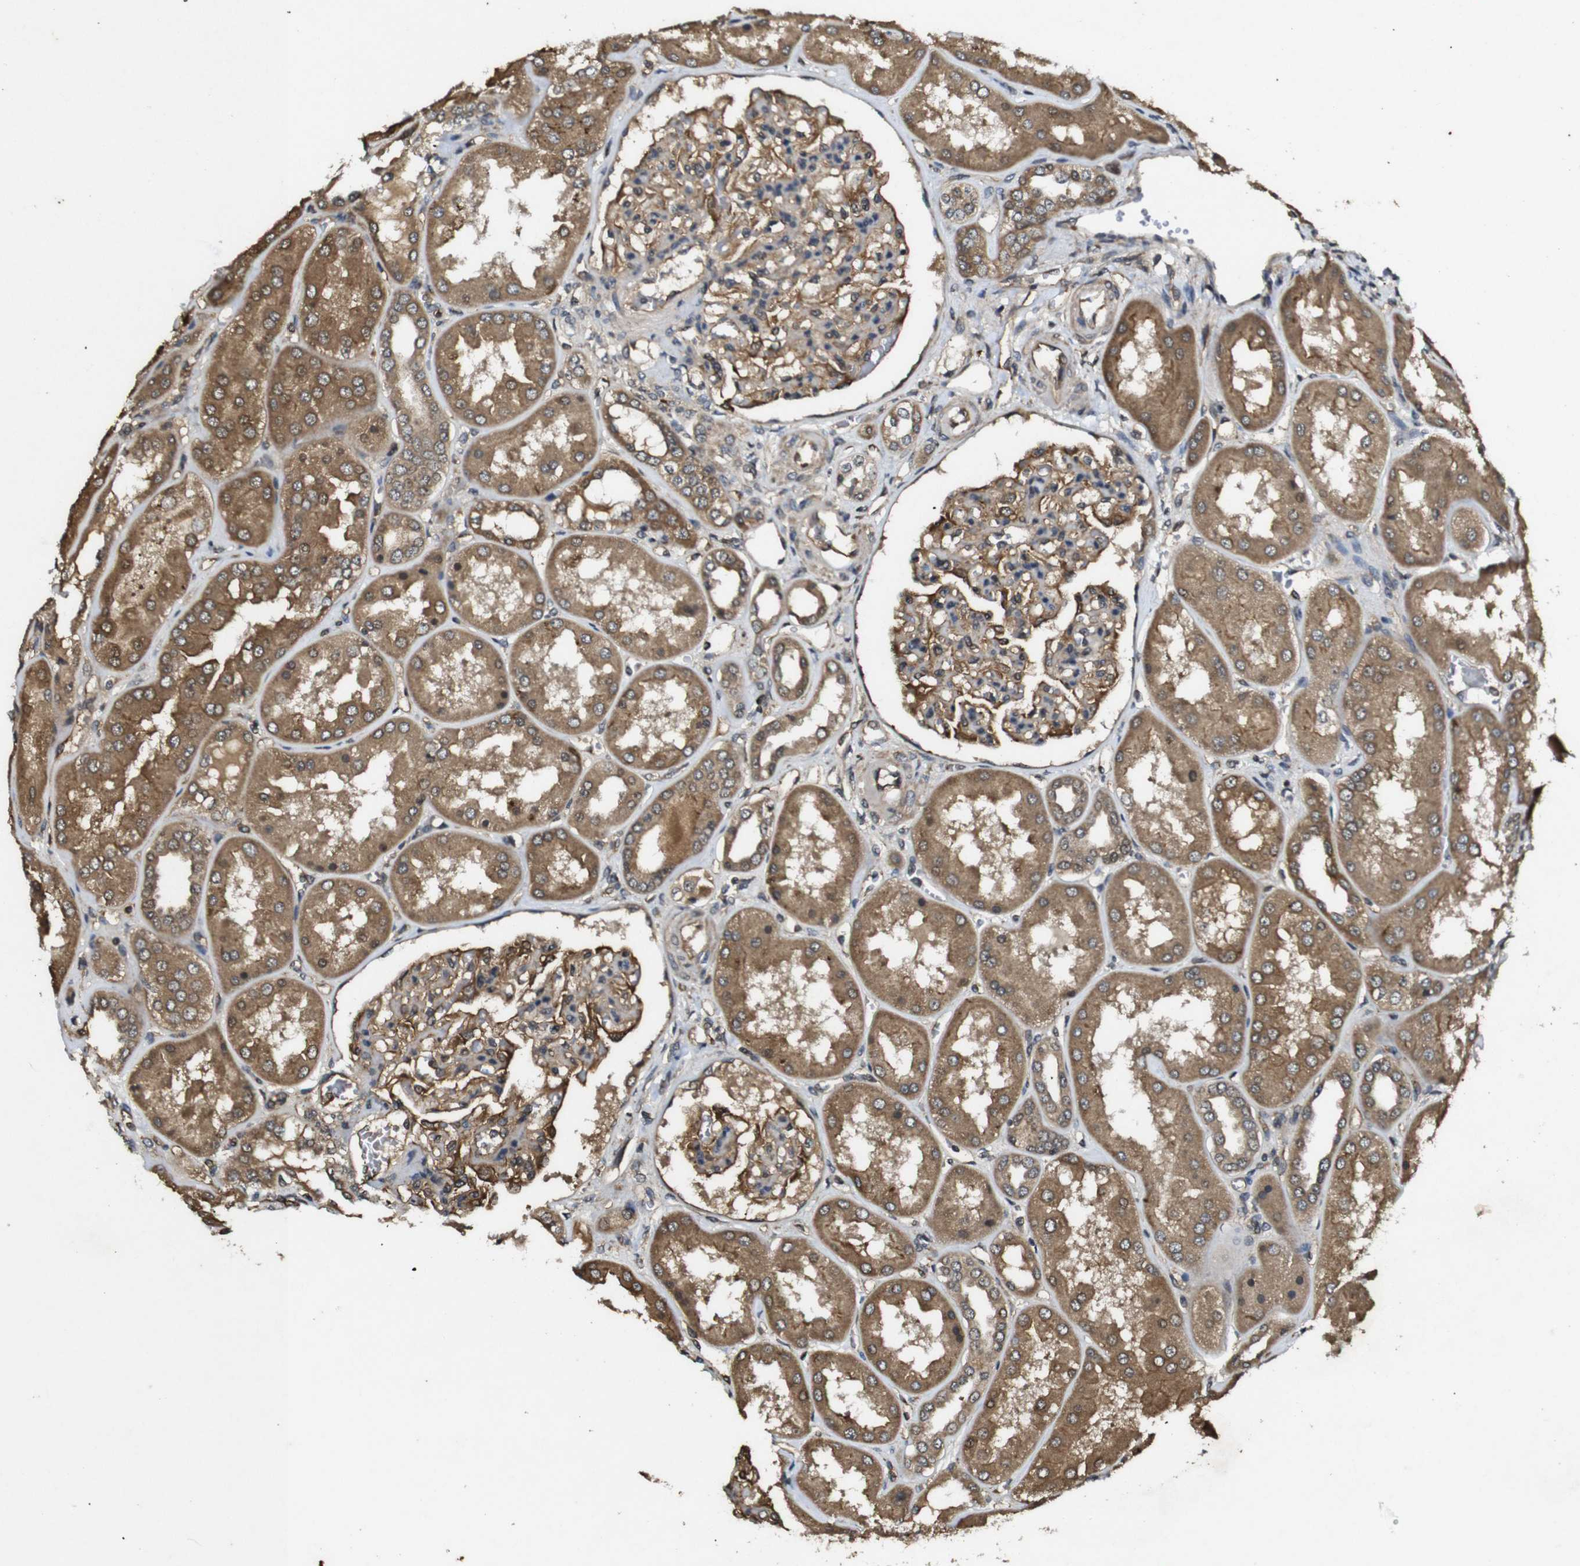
{"staining": {"intensity": "moderate", "quantity": ">75%", "location": "cytoplasmic/membranous"}, "tissue": "kidney", "cell_type": "Cells in glomeruli", "image_type": "normal", "snomed": [{"axis": "morphology", "description": "Normal tissue, NOS"}, {"axis": "topography", "description": "Kidney"}], "caption": "The micrograph exhibits staining of unremarkable kidney, revealing moderate cytoplasmic/membranous protein positivity (brown color) within cells in glomeruli. (brown staining indicates protein expression, while blue staining denotes nuclei).", "gene": "RIPK1", "patient": {"sex": "female", "age": 56}}